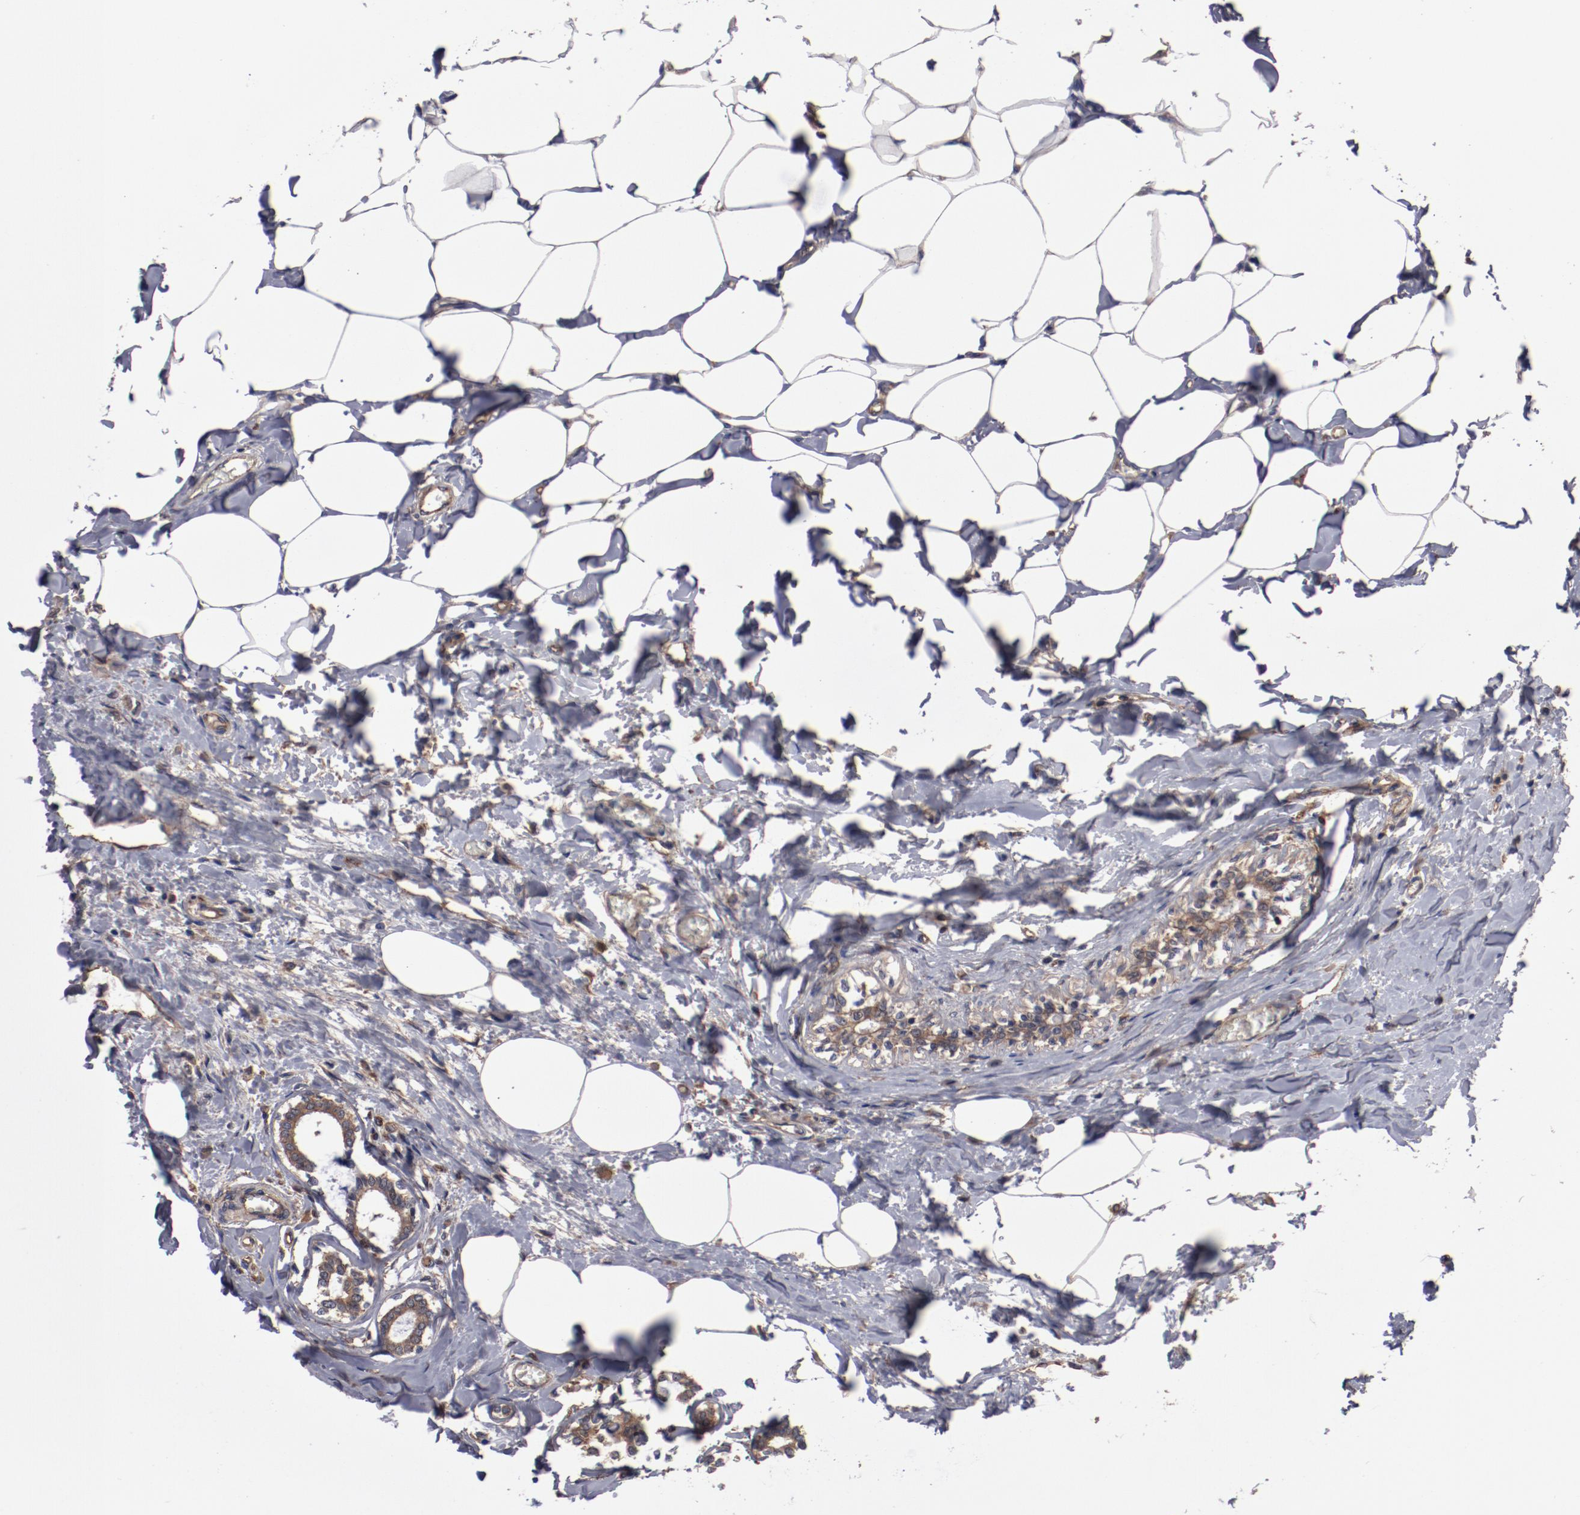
{"staining": {"intensity": "moderate", "quantity": ">75%", "location": "cytoplasmic/membranous"}, "tissue": "breast cancer", "cell_type": "Tumor cells", "image_type": "cancer", "snomed": [{"axis": "morphology", "description": "Lobular carcinoma"}, {"axis": "topography", "description": "Breast"}], "caption": "This histopathology image shows IHC staining of breast lobular carcinoma, with medium moderate cytoplasmic/membranous expression in about >75% of tumor cells.", "gene": "DNAAF2", "patient": {"sex": "female", "age": 51}}